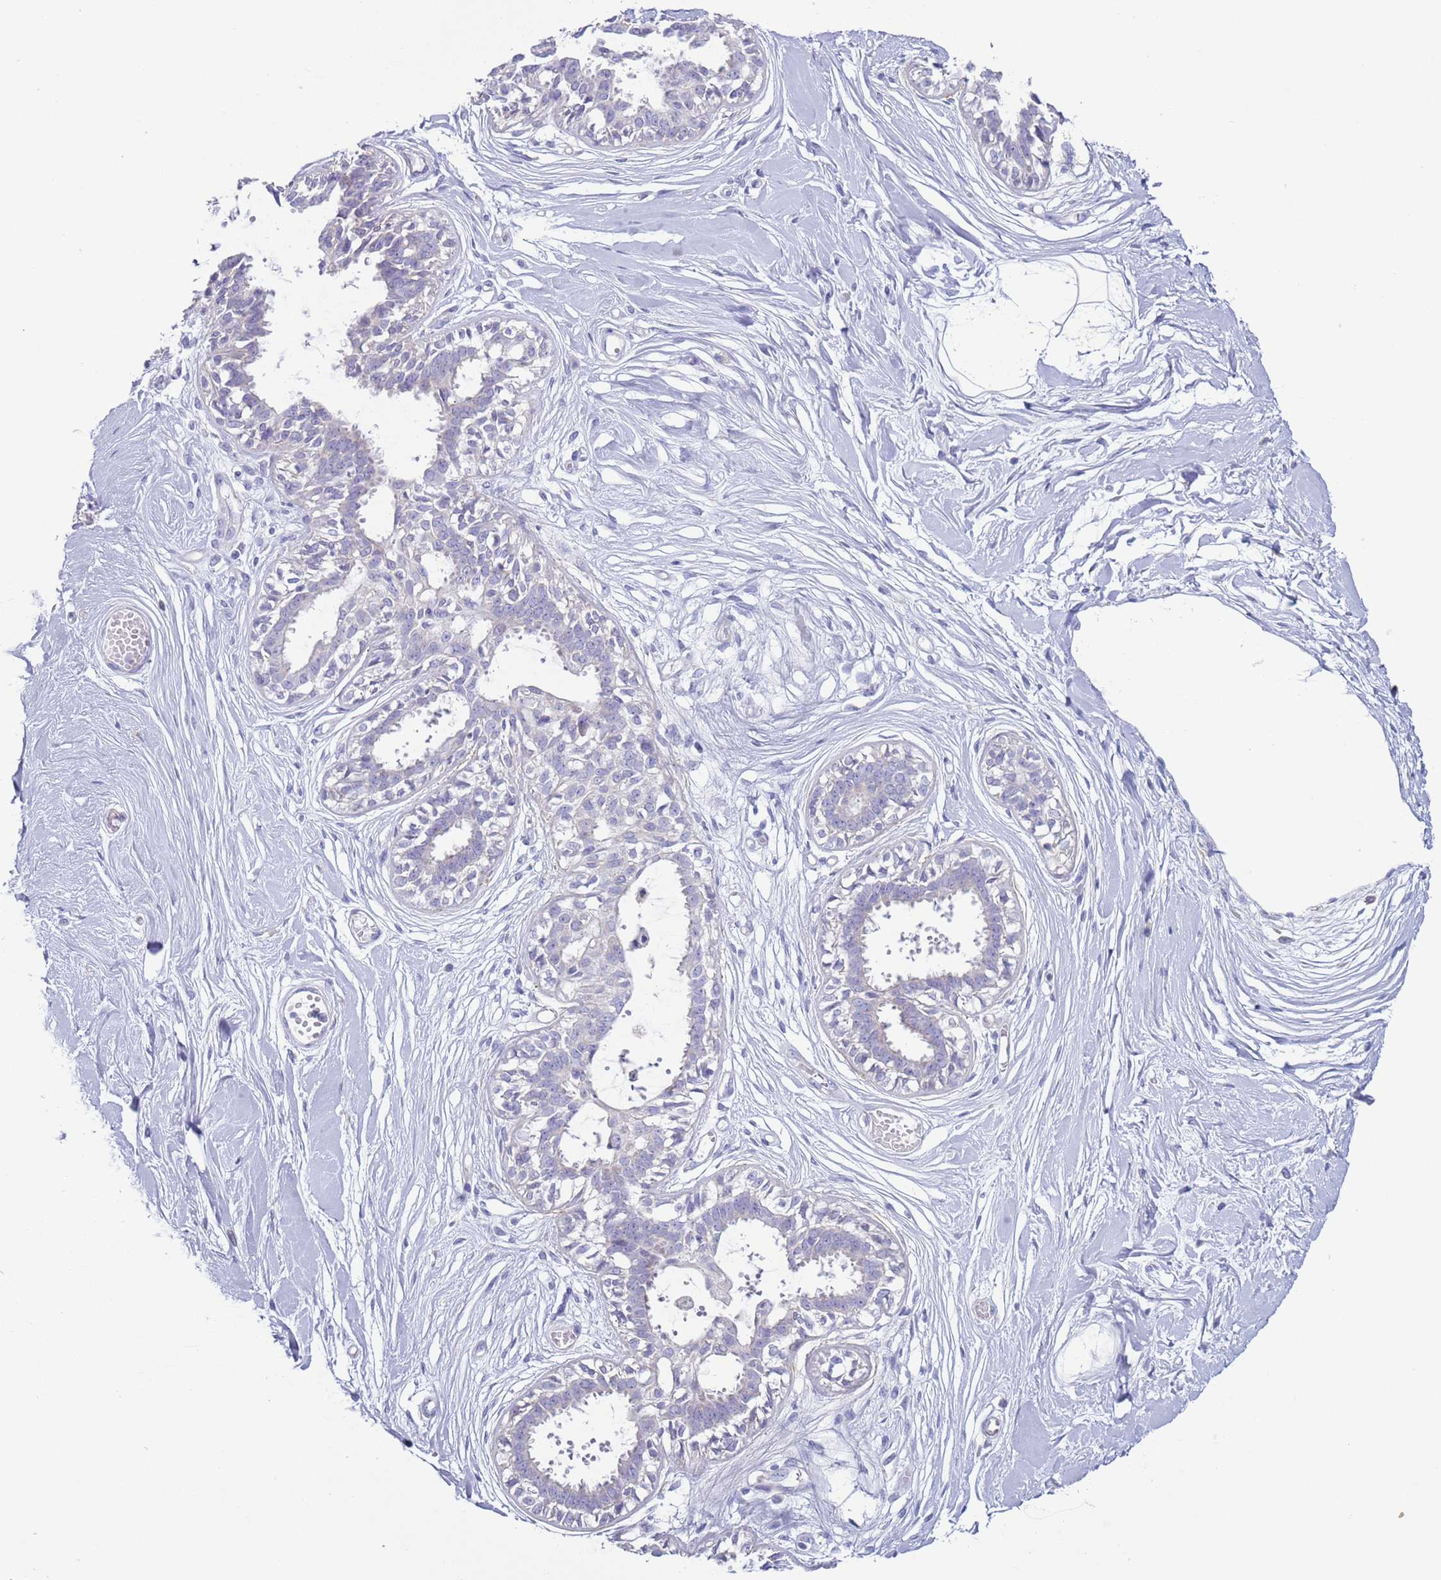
{"staining": {"intensity": "negative", "quantity": "none", "location": "none"}, "tissue": "breast", "cell_type": "Adipocytes", "image_type": "normal", "snomed": [{"axis": "morphology", "description": "Normal tissue, NOS"}, {"axis": "topography", "description": "Breast"}], "caption": "Breast stained for a protein using immunohistochemistry (IHC) demonstrates no positivity adipocytes.", "gene": "NPAP1", "patient": {"sex": "female", "age": 45}}